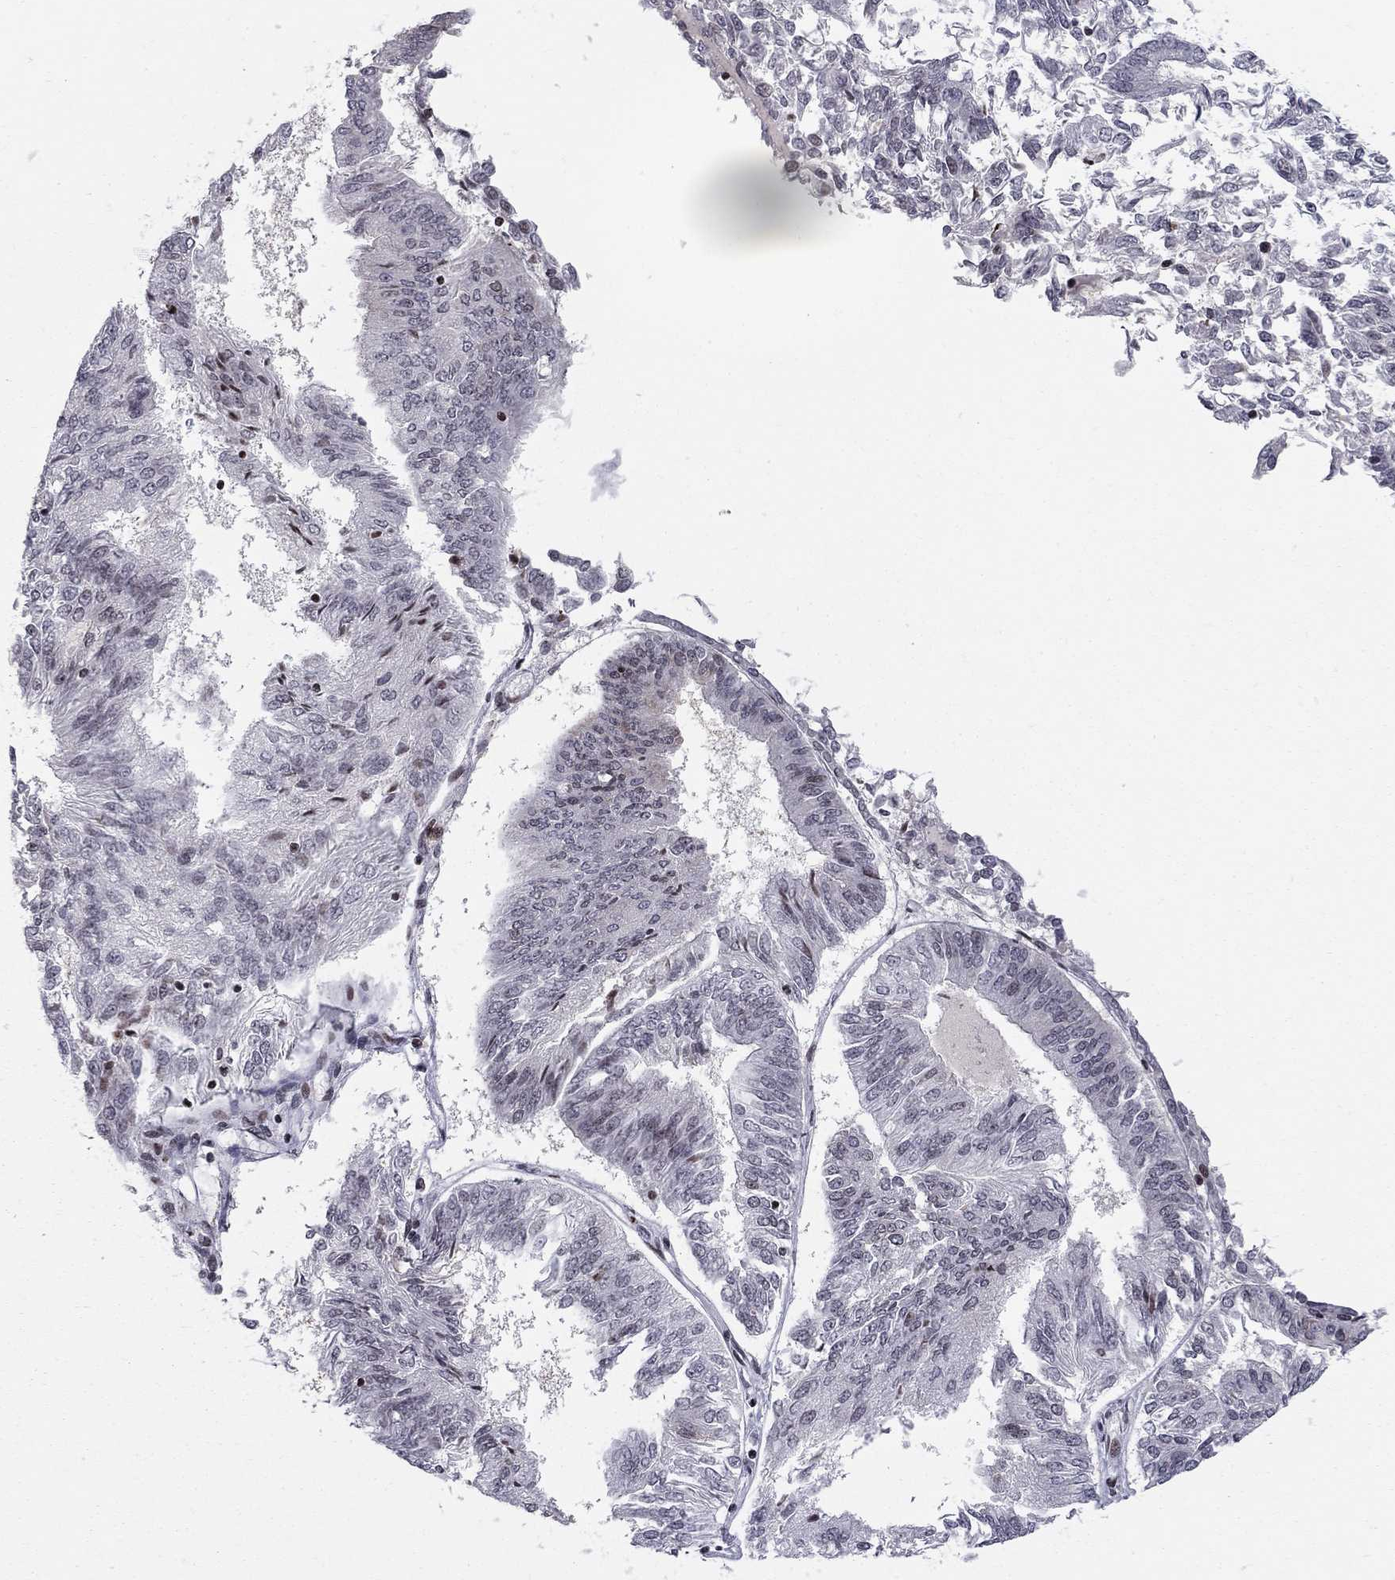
{"staining": {"intensity": "moderate", "quantity": "<25%", "location": "nuclear"}, "tissue": "endometrial cancer", "cell_type": "Tumor cells", "image_type": "cancer", "snomed": [{"axis": "morphology", "description": "Adenocarcinoma, NOS"}, {"axis": "topography", "description": "Endometrium"}], "caption": "Endometrial cancer tissue demonstrates moderate nuclear staining in about <25% of tumor cells The protein of interest is stained brown, and the nuclei are stained in blue (DAB (3,3'-diaminobenzidine) IHC with brightfield microscopy, high magnification).", "gene": "RNASEH2C", "patient": {"sex": "female", "age": 58}}